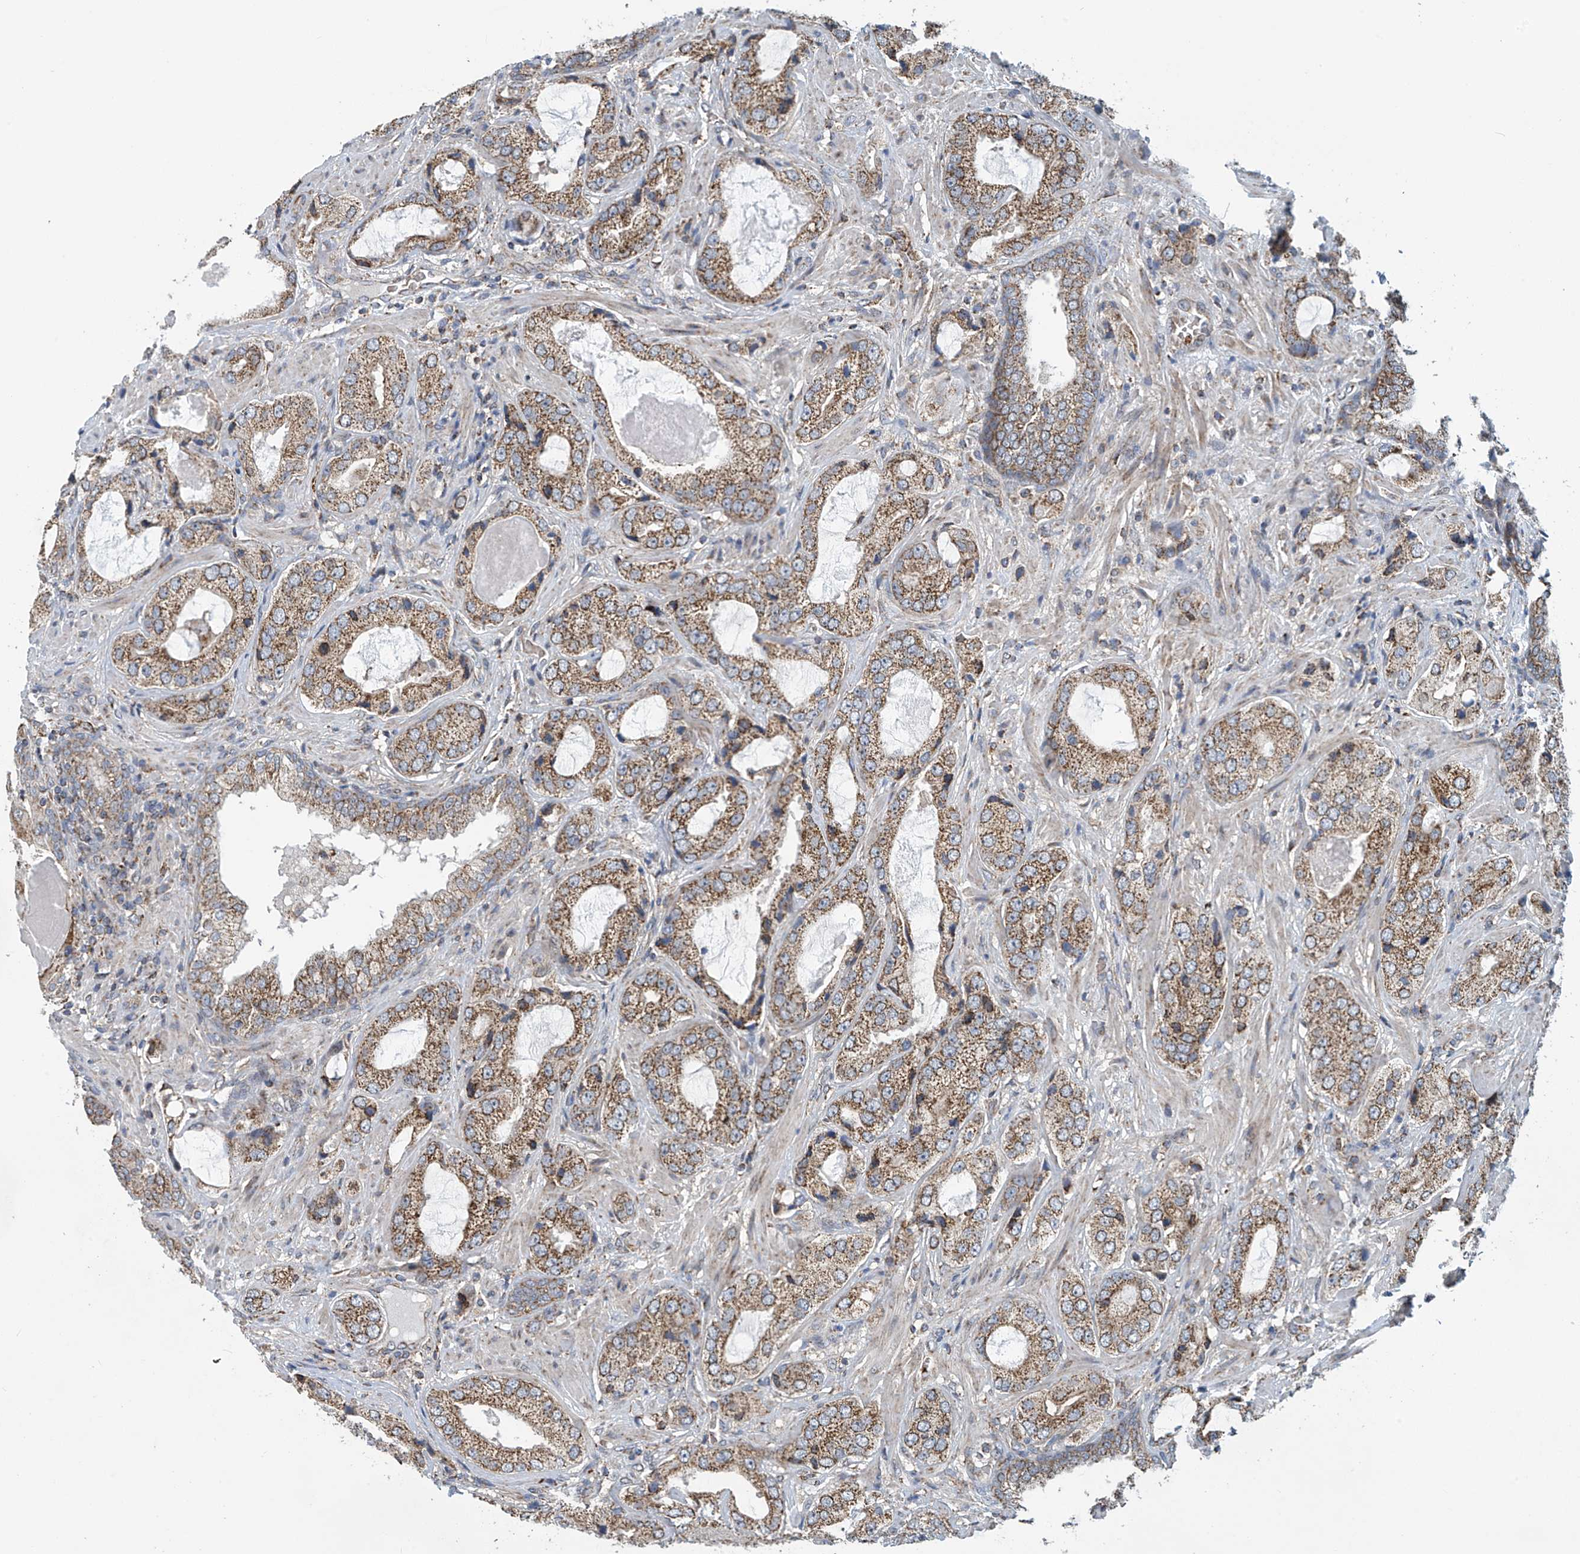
{"staining": {"intensity": "moderate", "quantity": ">75%", "location": "cytoplasmic/membranous"}, "tissue": "prostate cancer", "cell_type": "Tumor cells", "image_type": "cancer", "snomed": [{"axis": "morphology", "description": "Normal tissue, NOS"}, {"axis": "morphology", "description": "Adenocarcinoma, High grade"}, {"axis": "topography", "description": "Prostate"}, {"axis": "topography", "description": "Peripheral nerve tissue"}], "caption": "Human prostate cancer (adenocarcinoma (high-grade)) stained with a brown dye exhibits moderate cytoplasmic/membranous positive positivity in about >75% of tumor cells.", "gene": "COMMD1", "patient": {"sex": "male", "age": 59}}